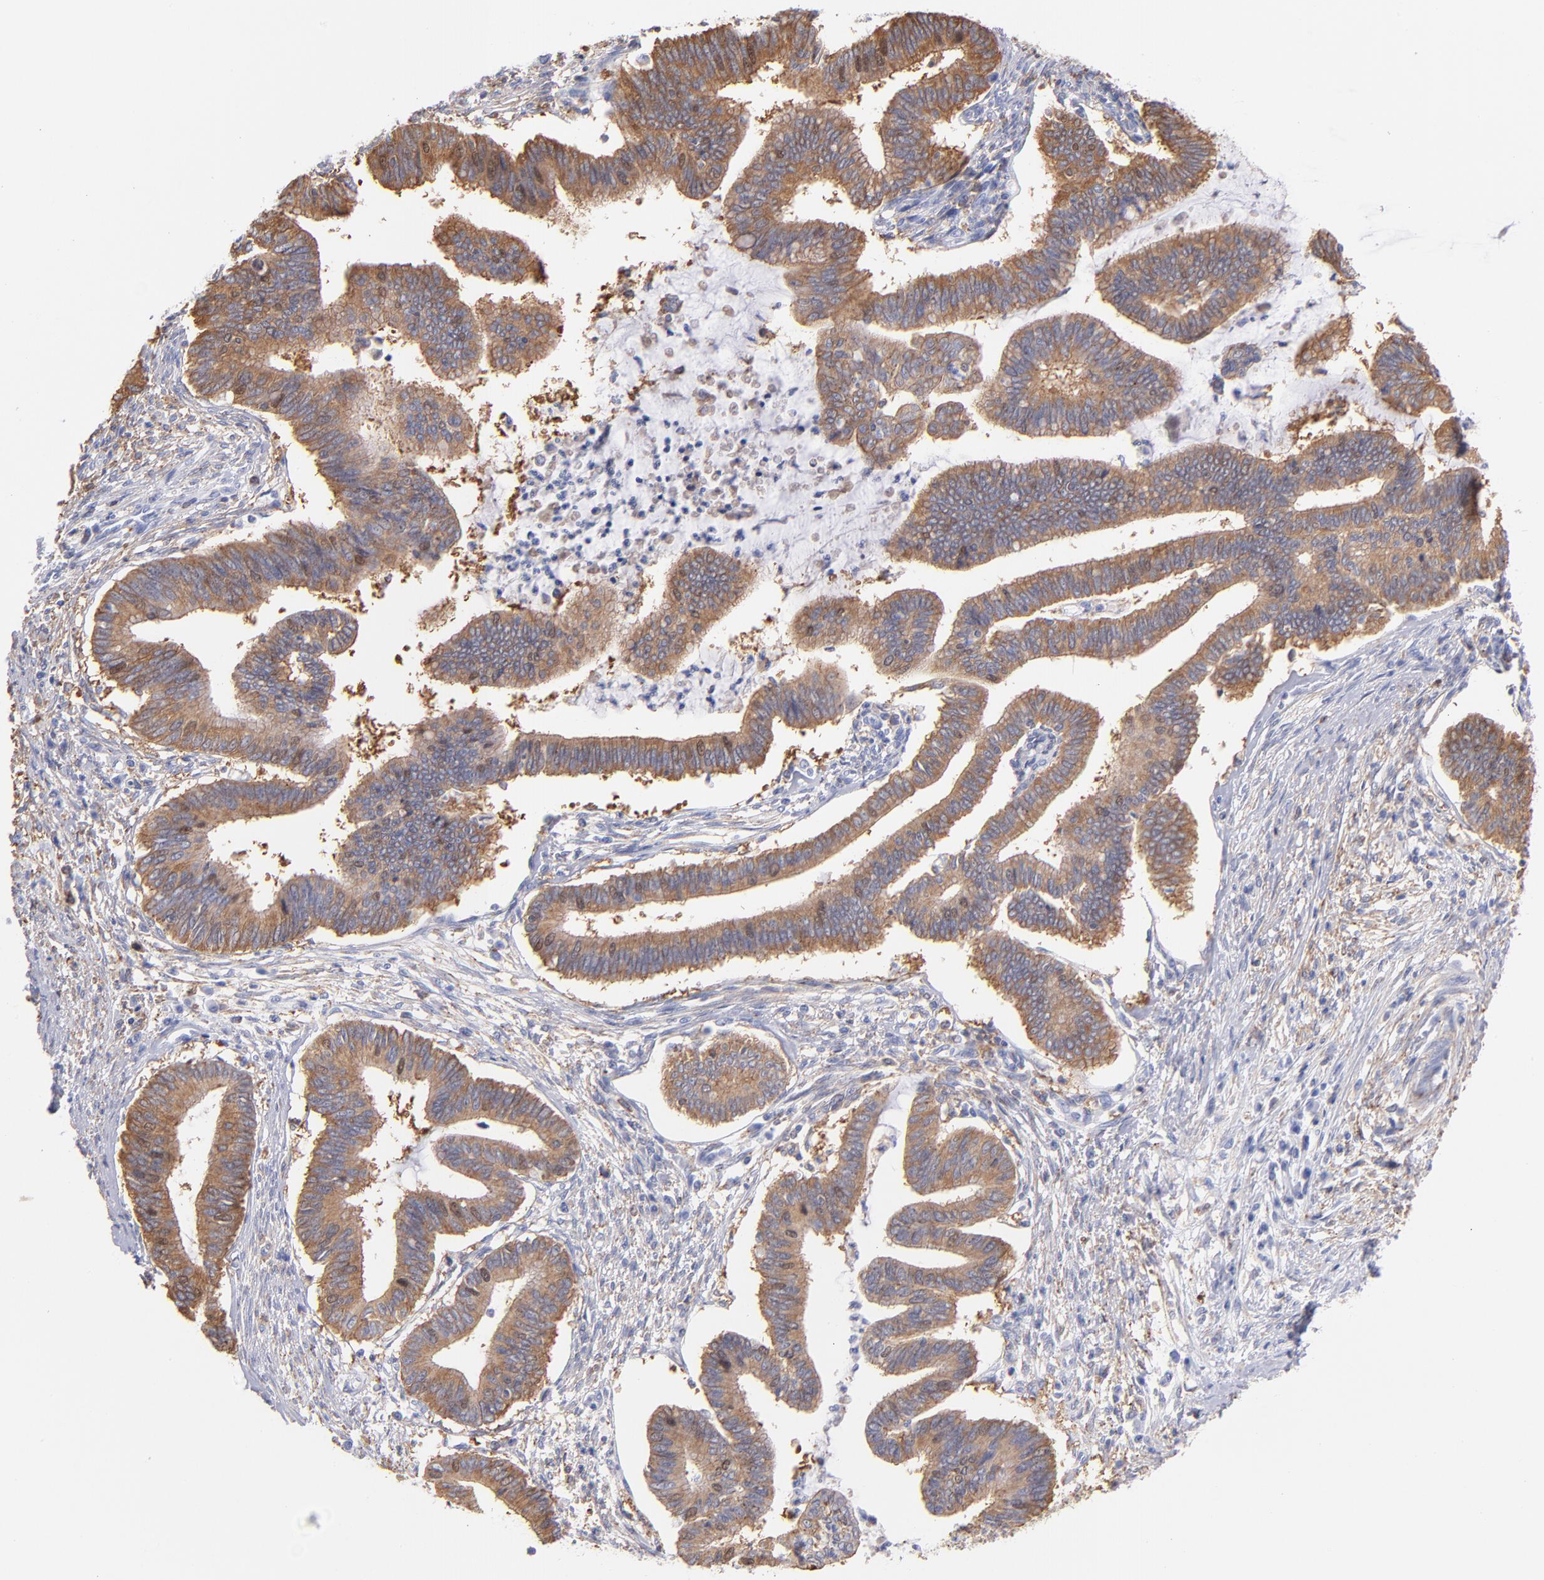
{"staining": {"intensity": "moderate", "quantity": ">75%", "location": "cytoplasmic/membranous"}, "tissue": "cervical cancer", "cell_type": "Tumor cells", "image_type": "cancer", "snomed": [{"axis": "morphology", "description": "Adenocarcinoma, NOS"}, {"axis": "topography", "description": "Cervix"}], "caption": "There is medium levels of moderate cytoplasmic/membranous positivity in tumor cells of cervical cancer, as demonstrated by immunohistochemical staining (brown color).", "gene": "PRKCA", "patient": {"sex": "female", "age": 36}}